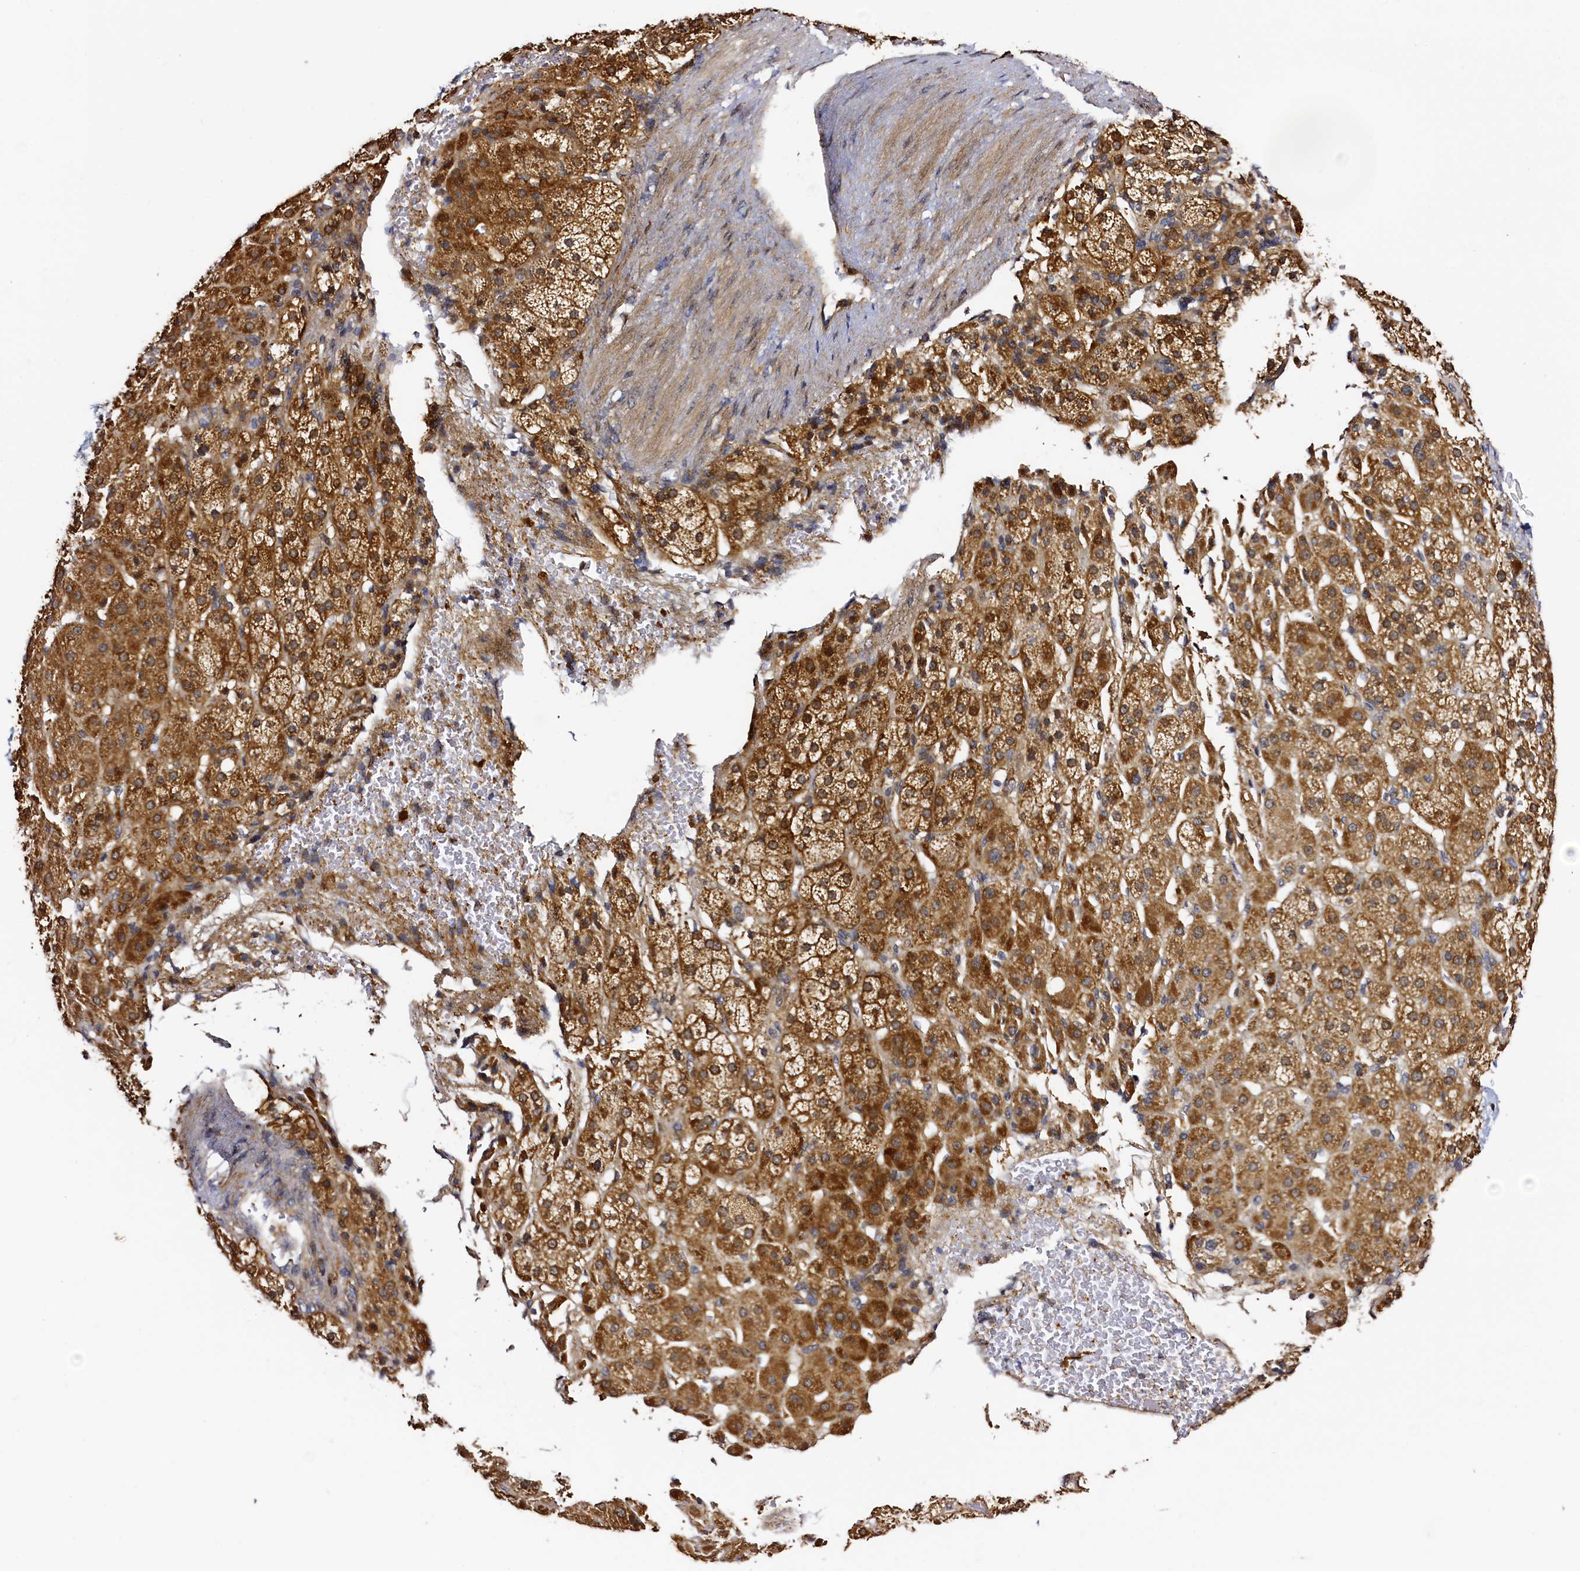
{"staining": {"intensity": "moderate", "quantity": ">75%", "location": "cytoplasmic/membranous"}, "tissue": "adrenal gland", "cell_type": "Glandular cells", "image_type": "normal", "snomed": [{"axis": "morphology", "description": "Normal tissue, NOS"}, {"axis": "topography", "description": "Adrenal gland"}], "caption": "Human adrenal gland stained with a protein marker demonstrates moderate staining in glandular cells.", "gene": "RBFA", "patient": {"sex": "female", "age": 57}}